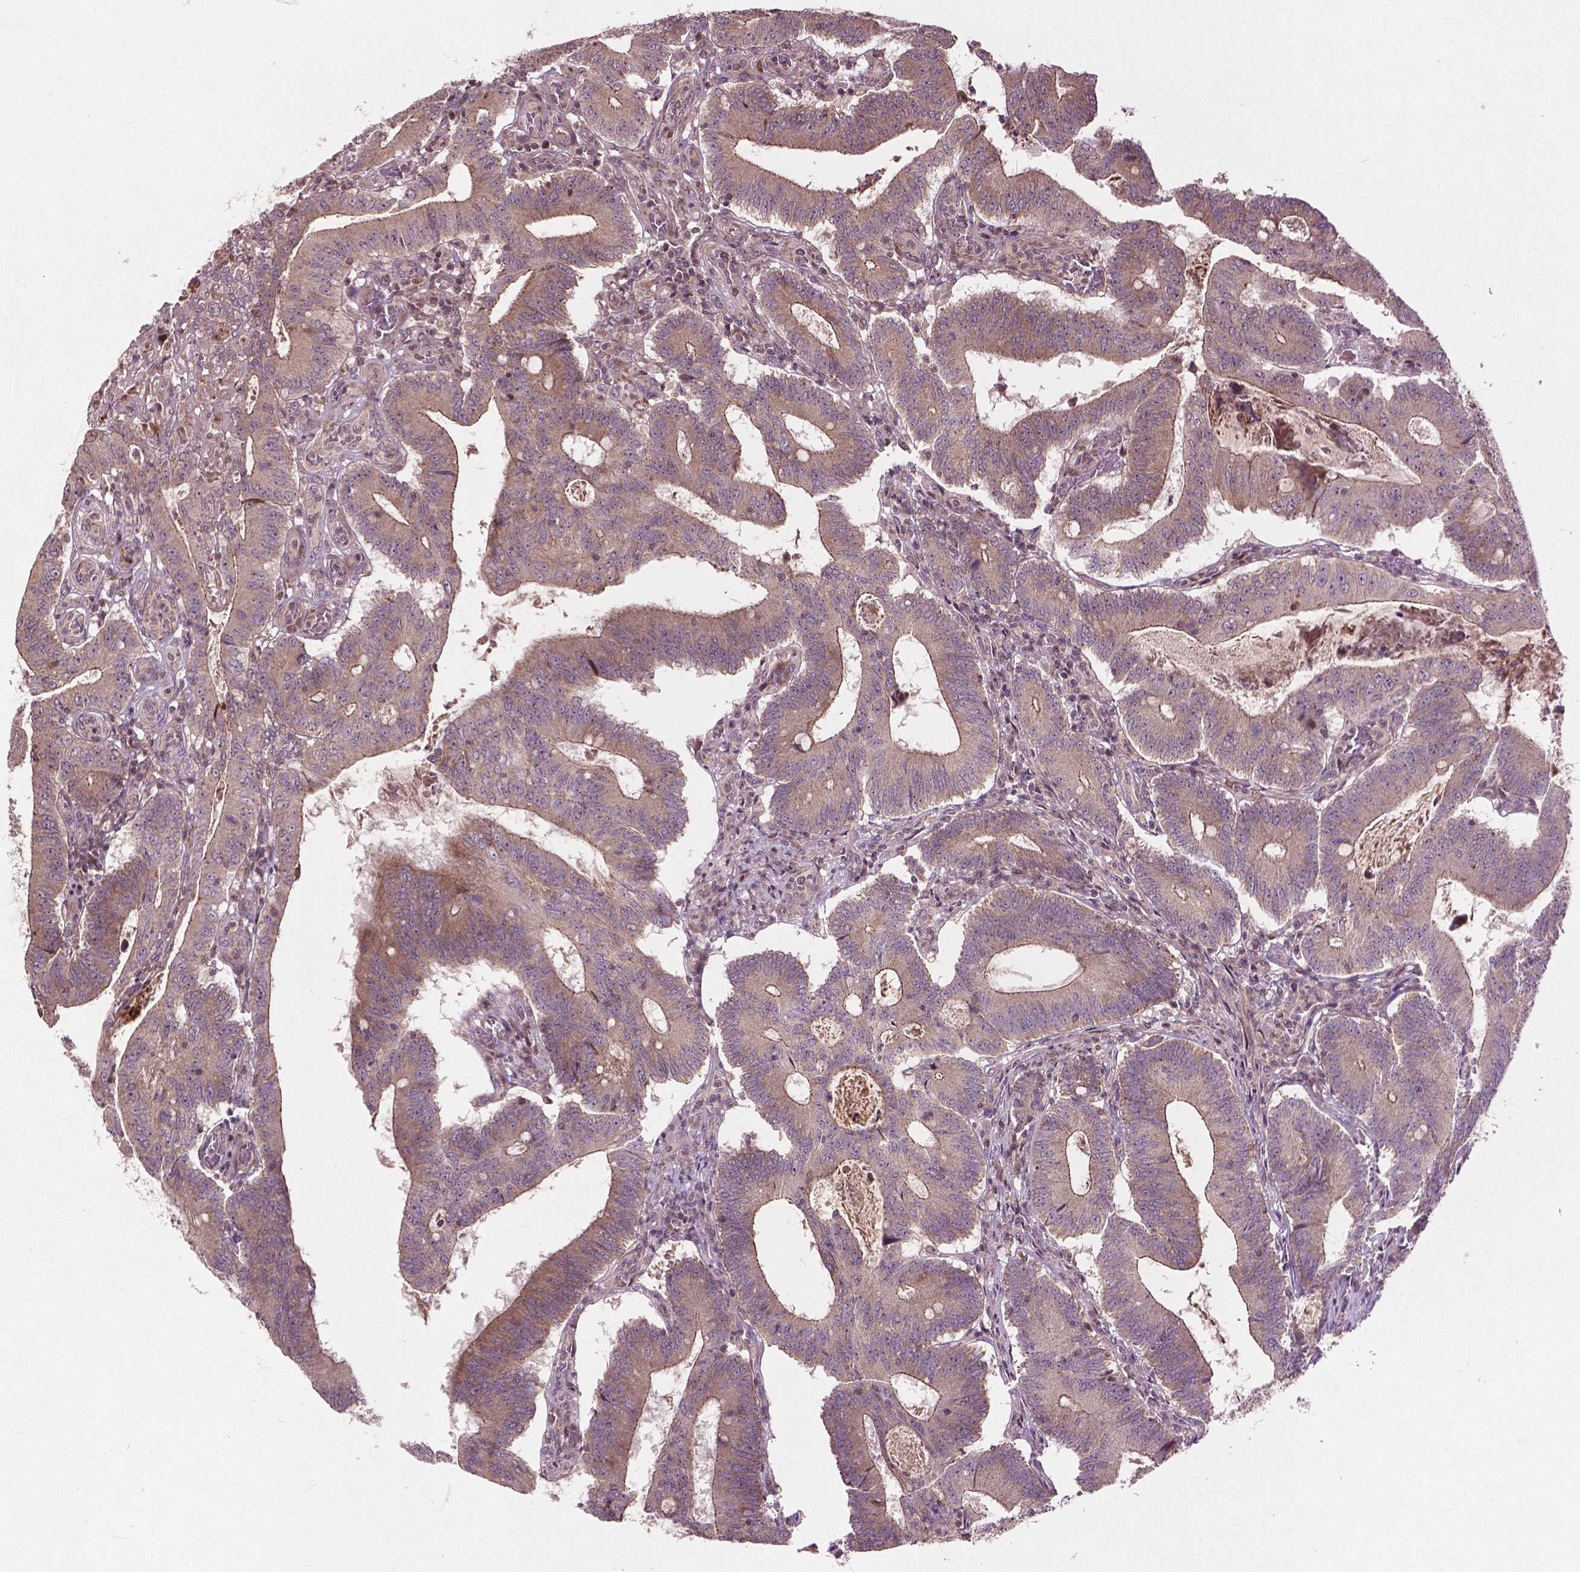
{"staining": {"intensity": "moderate", "quantity": ">75%", "location": "cytoplasmic/membranous"}, "tissue": "colorectal cancer", "cell_type": "Tumor cells", "image_type": "cancer", "snomed": [{"axis": "morphology", "description": "Adenocarcinoma, NOS"}, {"axis": "topography", "description": "Colon"}], "caption": "Tumor cells reveal medium levels of moderate cytoplasmic/membranous staining in about >75% of cells in human adenocarcinoma (colorectal). The staining is performed using DAB brown chromogen to label protein expression. The nuclei are counter-stained blue using hematoxylin.", "gene": "B3GALNT2", "patient": {"sex": "female", "age": 70}}